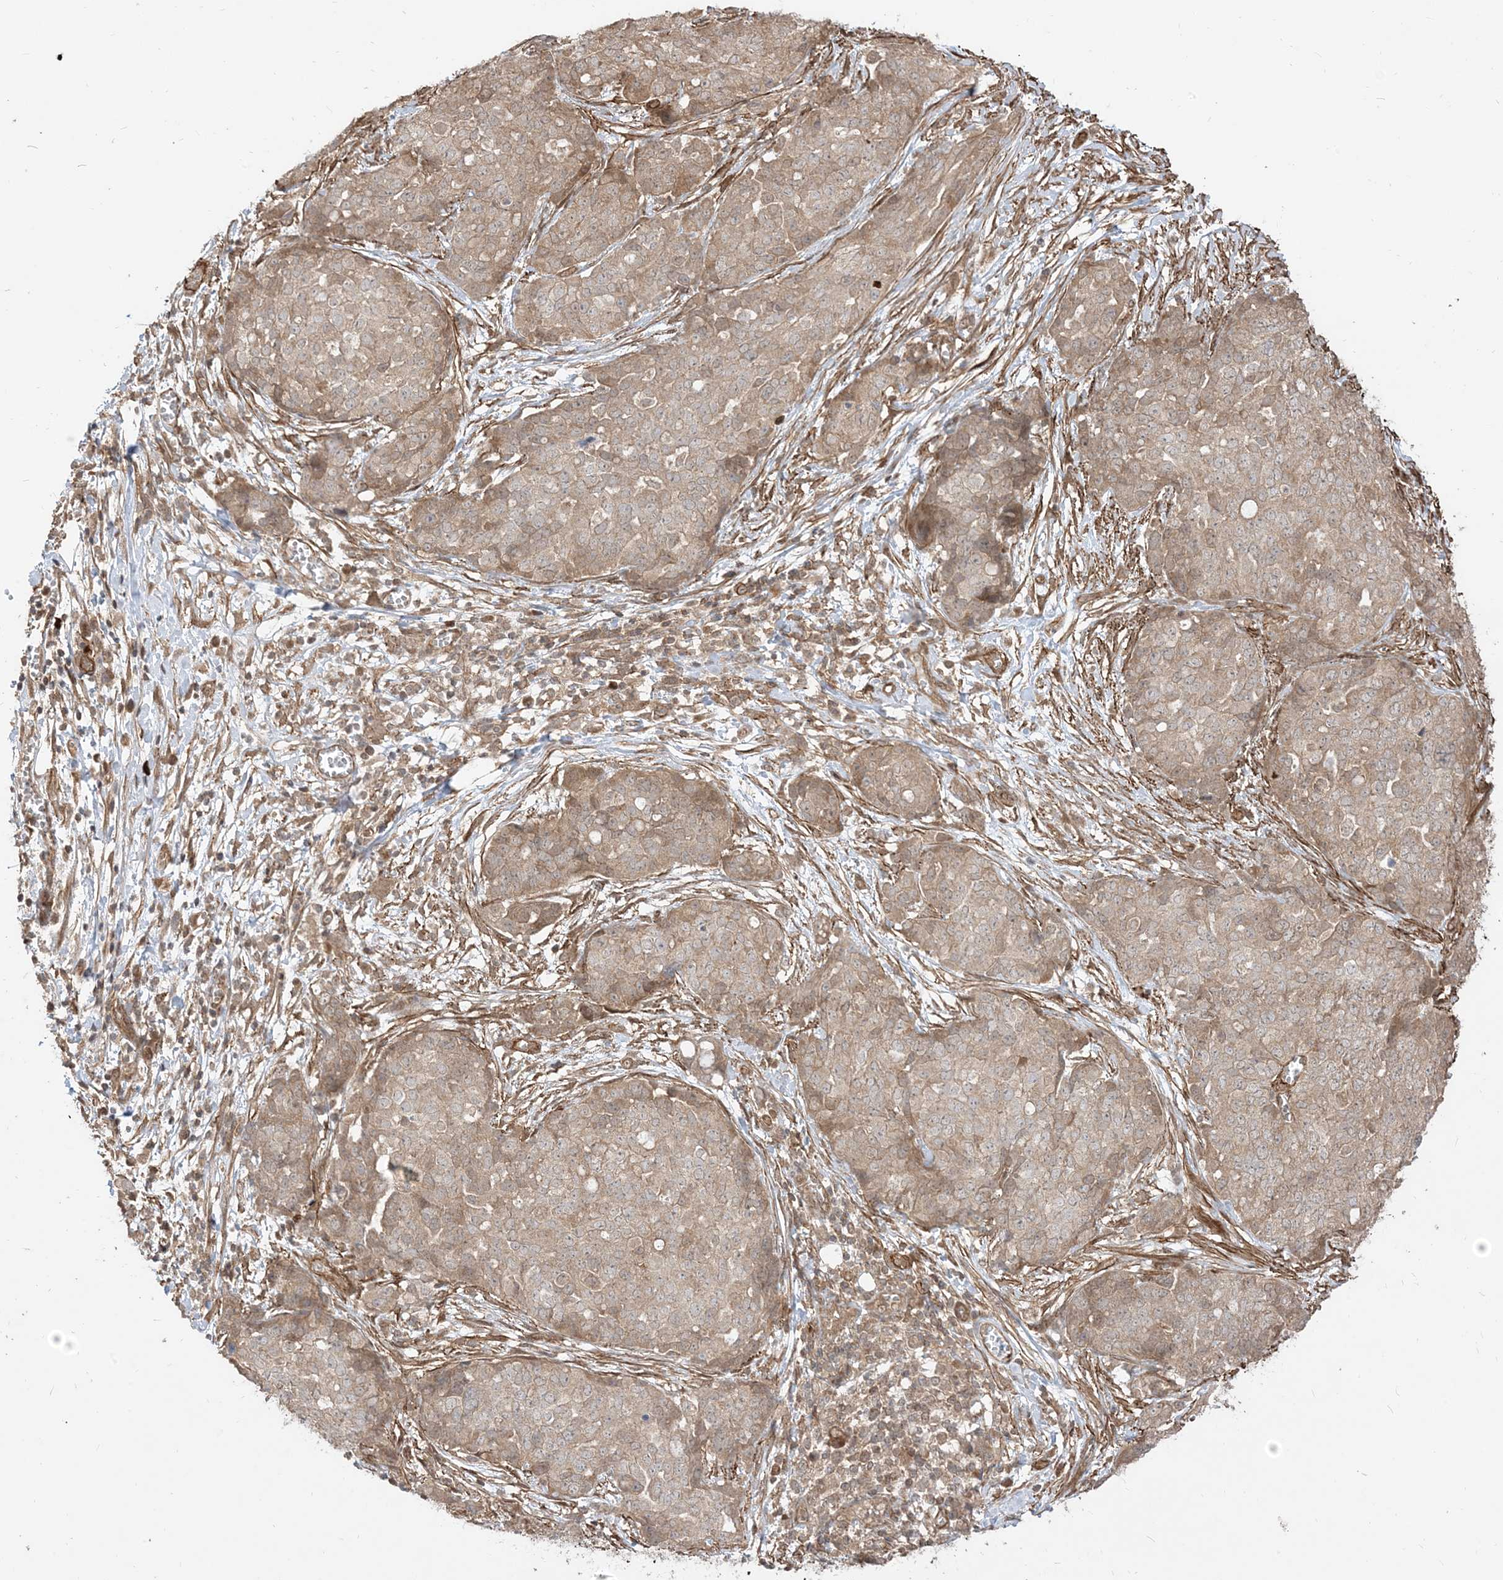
{"staining": {"intensity": "weak", "quantity": "25%-75%", "location": "cytoplasmic/membranous"}, "tissue": "ovarian cancer", "cell_type": "Tumor cells", "image_type": "cancer", "snomed": [{"axis": "morphology", "description": "Cystadenocarcinoma, serous, NOS"}, {"axis": "topography", "description": "Soft tissue"}, {"axis": "topography", "description": "Ovary"}], "caption": "Tumor cells show low levels of weak cytoplasmic/membranous staining in about 25%-75% of cells in ovarian cancer.", "gene": "TBCC", "patient": {"sex": "female", "age": 57}}